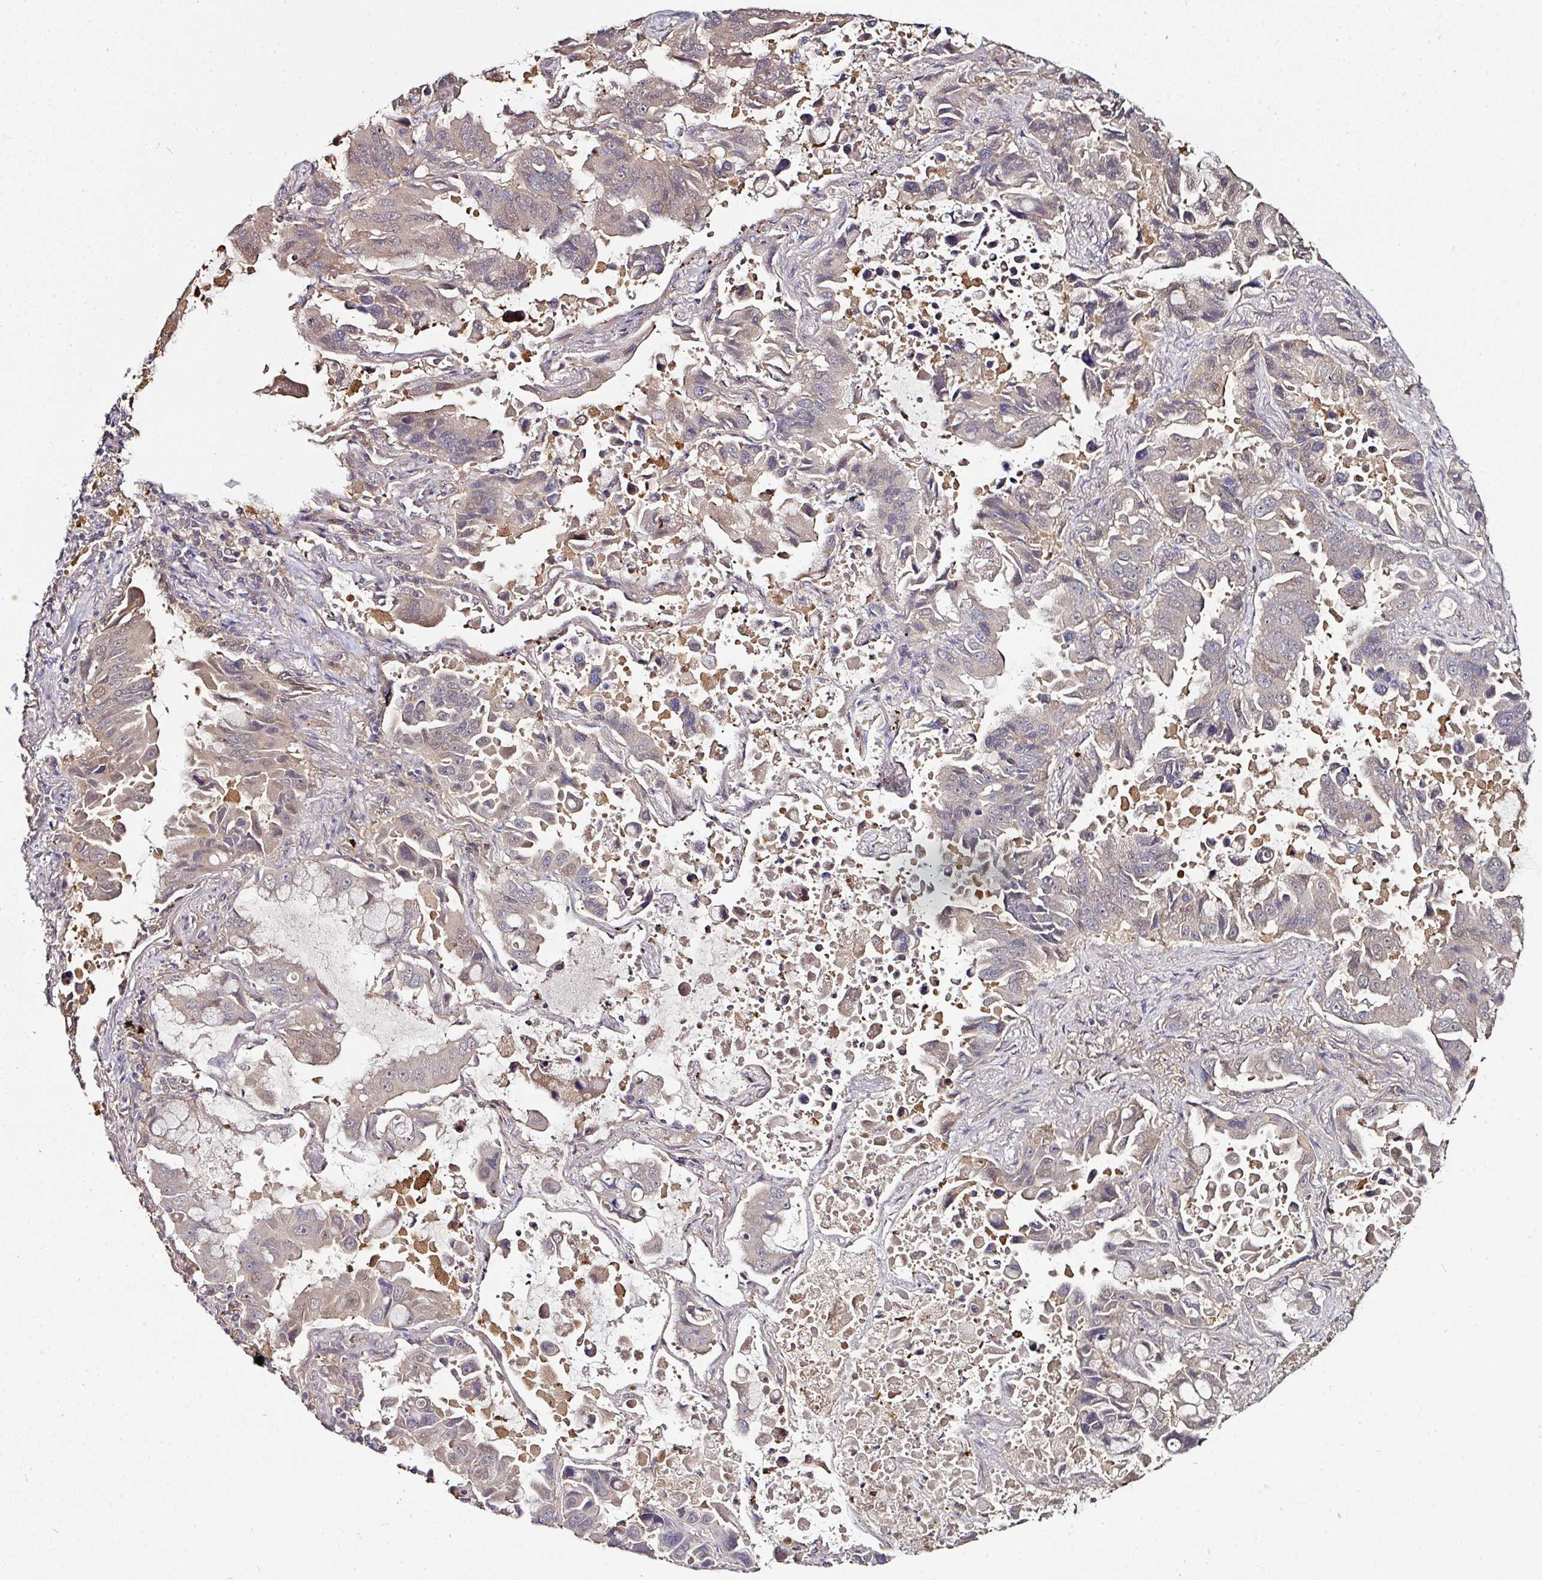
{"staining": {"intensity": "weak", "quantity": "<25%", "location": "cytoplasmic/membranous"}, "tissue": "lung cancer", "cell_type": "Tumor cells", "image_type": "cancer", "snomed": [{"axis": "morphology", "description": "Adenocarcinoma, NOS"}, {"axis": "topography", "description": "Lung"}], "caption": "The photomicrograph exhibits no staining of tumor cells in adenocarcinoma (lung). Brightfield microscopy of immunohistochemistry stained with DAB (3,3'-diaminobenzidine) (brown) and hematoxylin (blue), captured at high magnification.", "gene": "CTDSP2", "patient": {"sex": "male", "age": 64}}